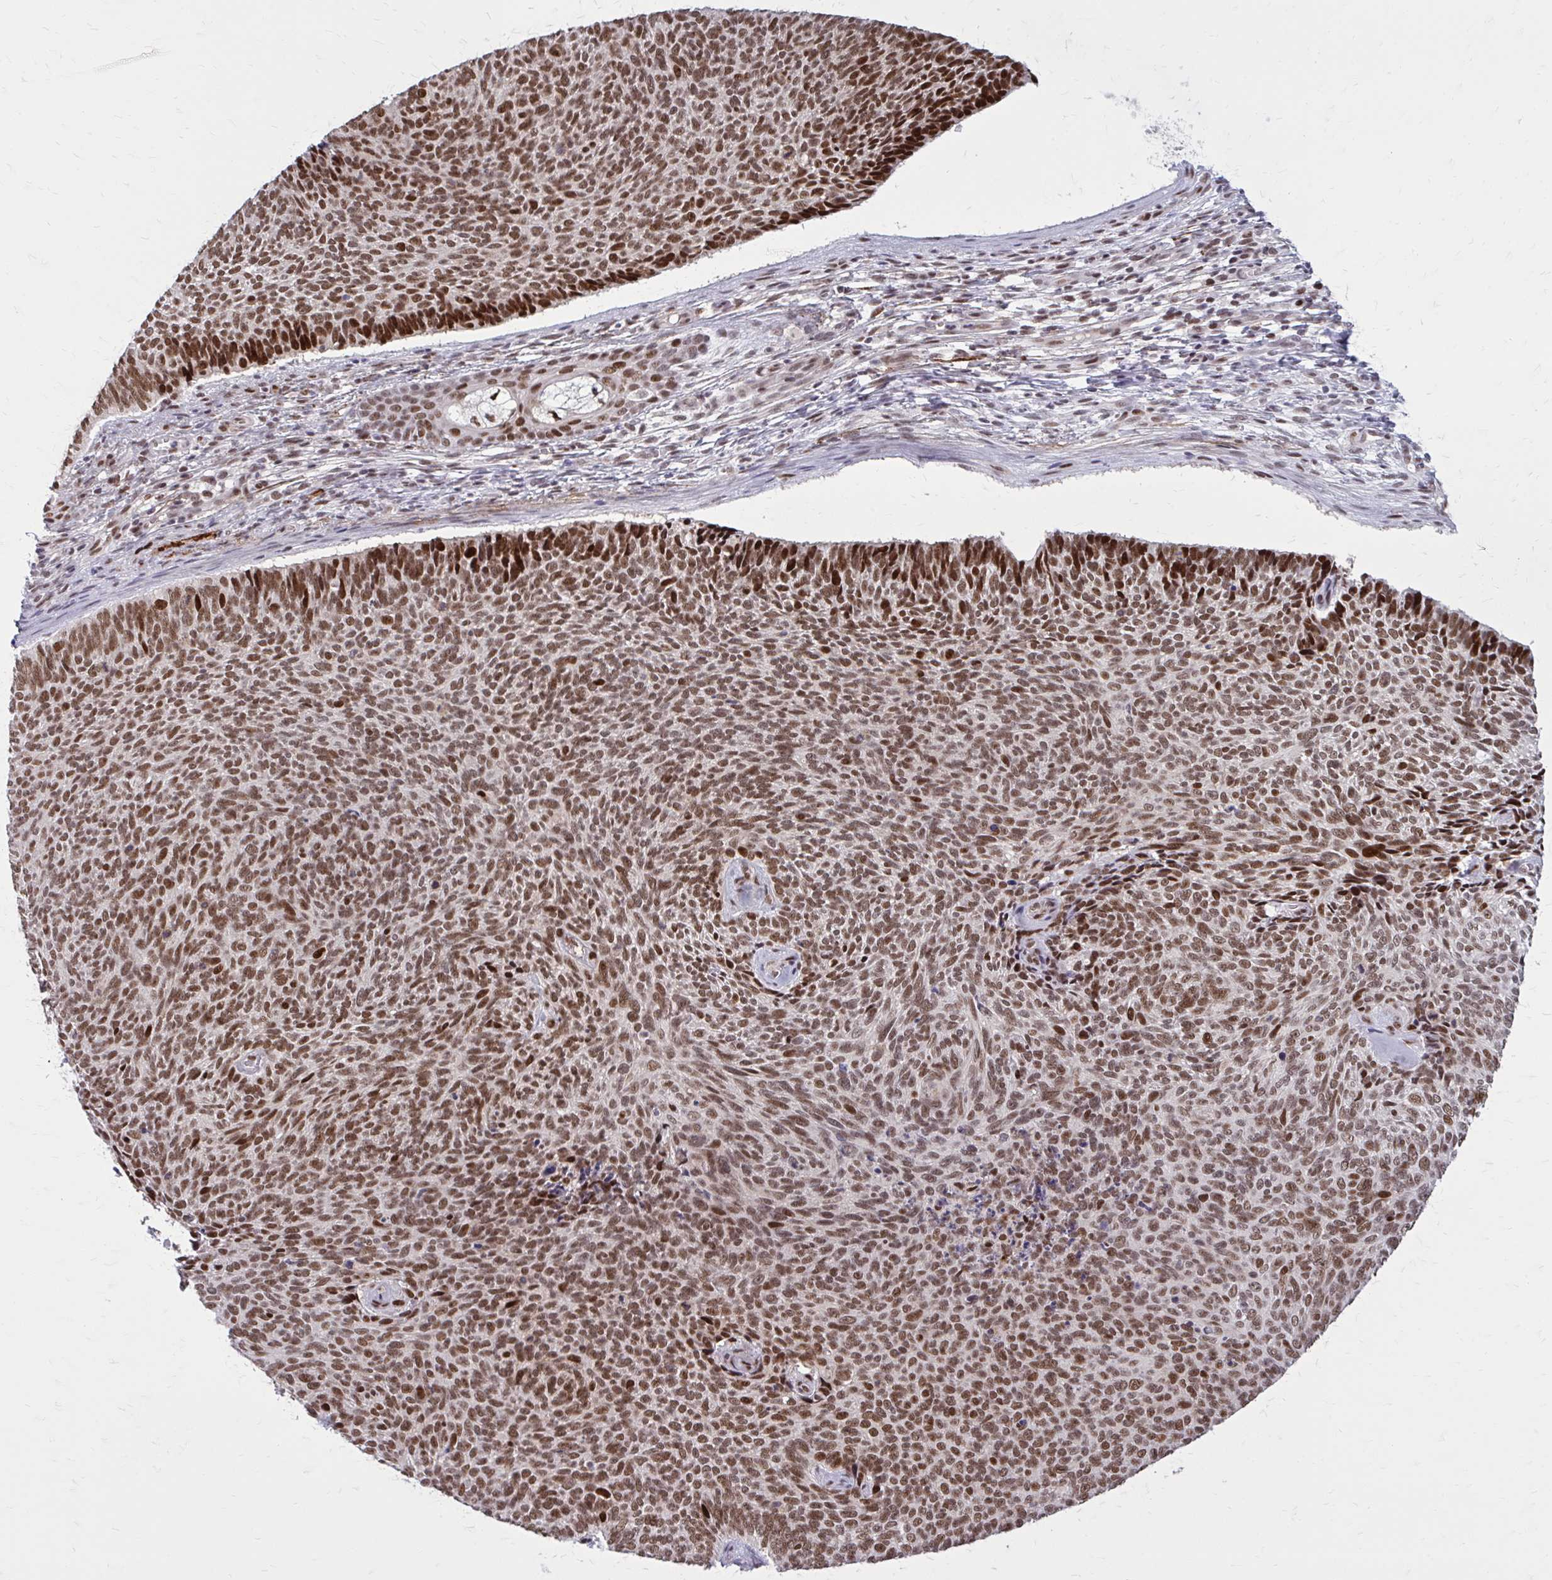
{"staining": {"intensity": "strong", "quantity": ">75%", "location": "nuclear"}, "tissue": "skin cancer", "cell_type": "Tumor cells", "image_type": "cancer", "snomed": [{"axis": "morphology", "description": "Basal cell carcinoma"}, {"axis": "topography", "description": "Skin"}], "caption": "Skin cancer (basal cell carcinoma) stained with a brown dye reveals strong nuclear positive staining in approximately >75% of tumor cells.", "gene": "PSME4", "patient": {"sex": "female", "age": 80}}